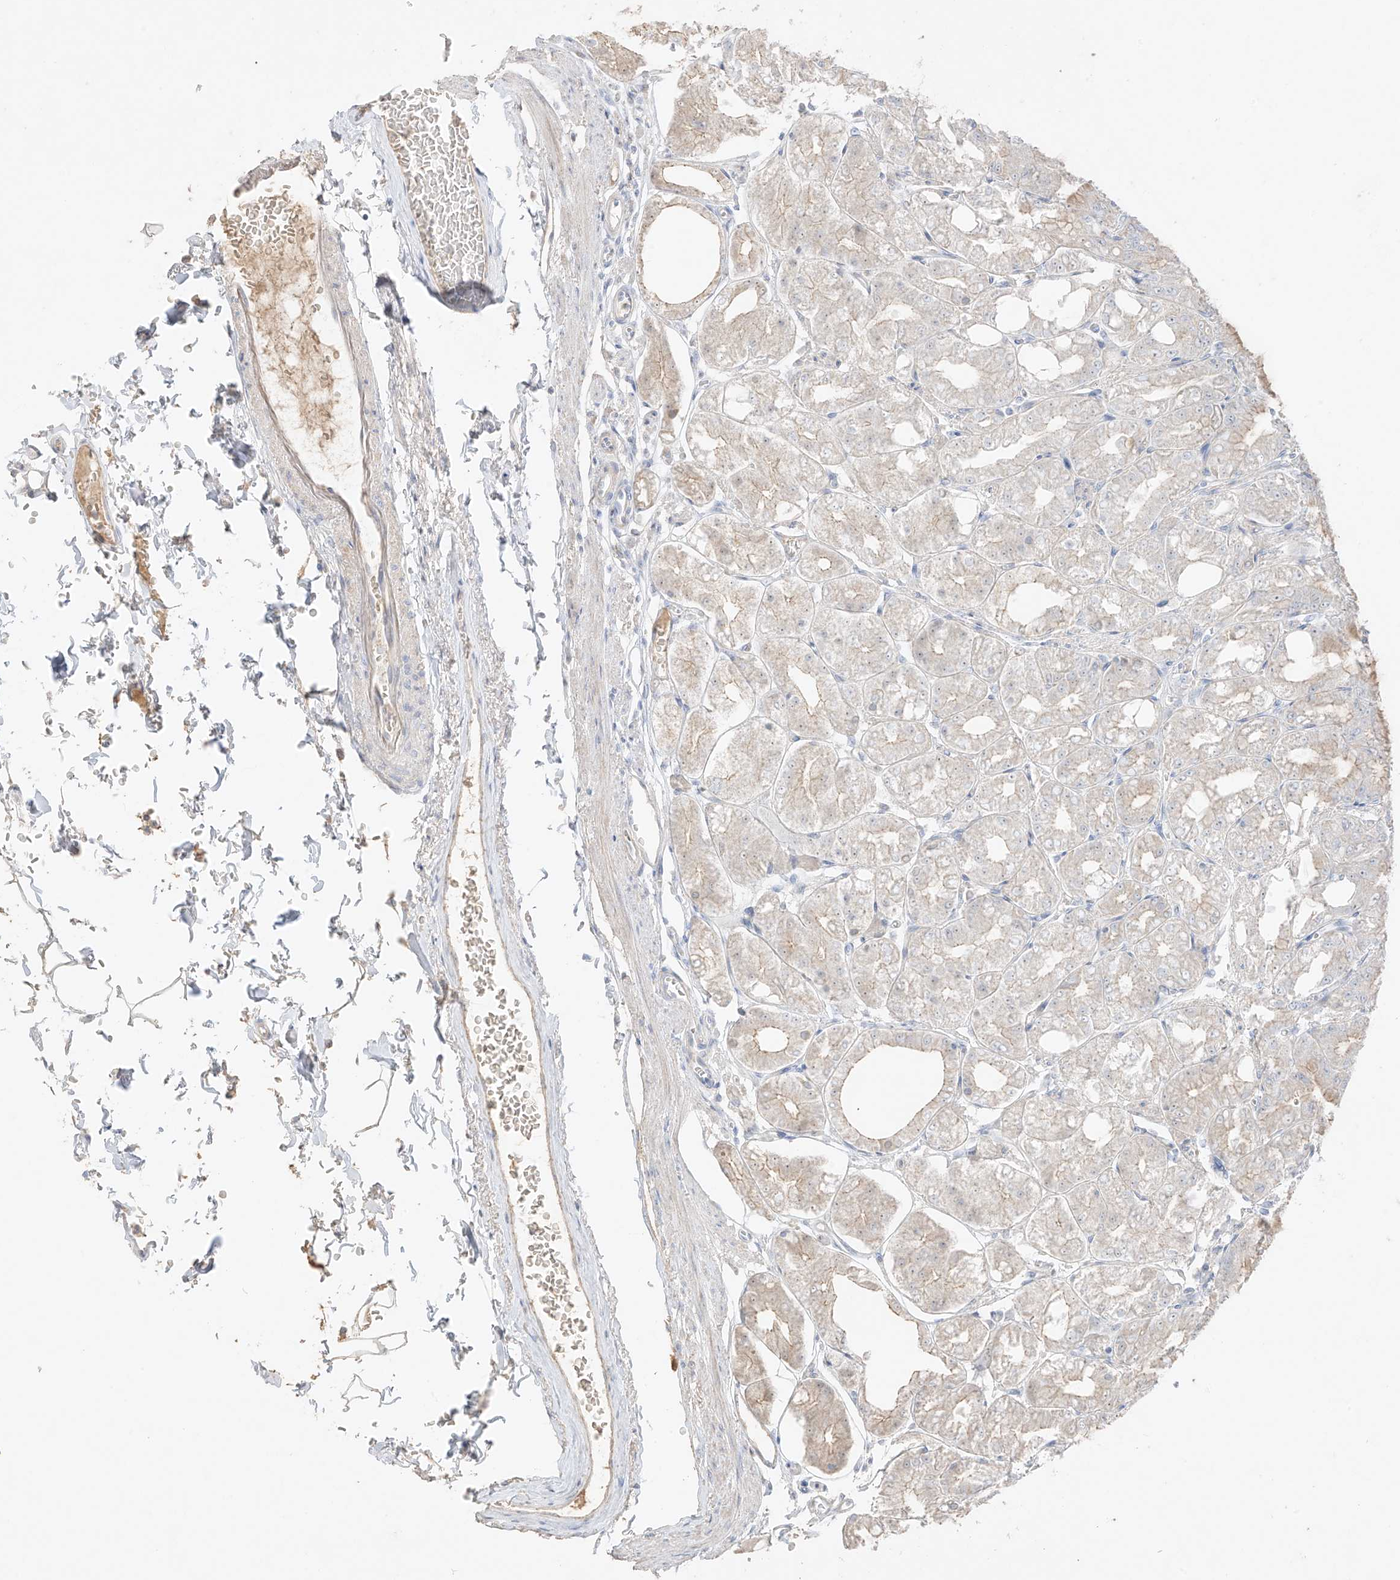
{"staining": {"intensity": "weak", "quantity": "25%-75%", "location": "cytoplasmic/membranous"}, "tissue": "stomach", "cell_type": "Glandular cells", "image_type": "normal", "snomed": [{"axis": "morphology", "description": "Normal tissue, NOS"}, {"axis": "topography", "description": "Stomach, lower"}], "caption": "Immunohistochemistry (IHC) image of unremarkable stomach: human stomach stained using immunohistochemistry (IHC) demonstrates low levels of weak protein expression localized specifically in the cytoplasmic/membranous of glandular cells, appearing as a cytoplasmic/membranous brown color.", "gene": "ZBTB41", "patient": {"sex": "male", "age": 71}}